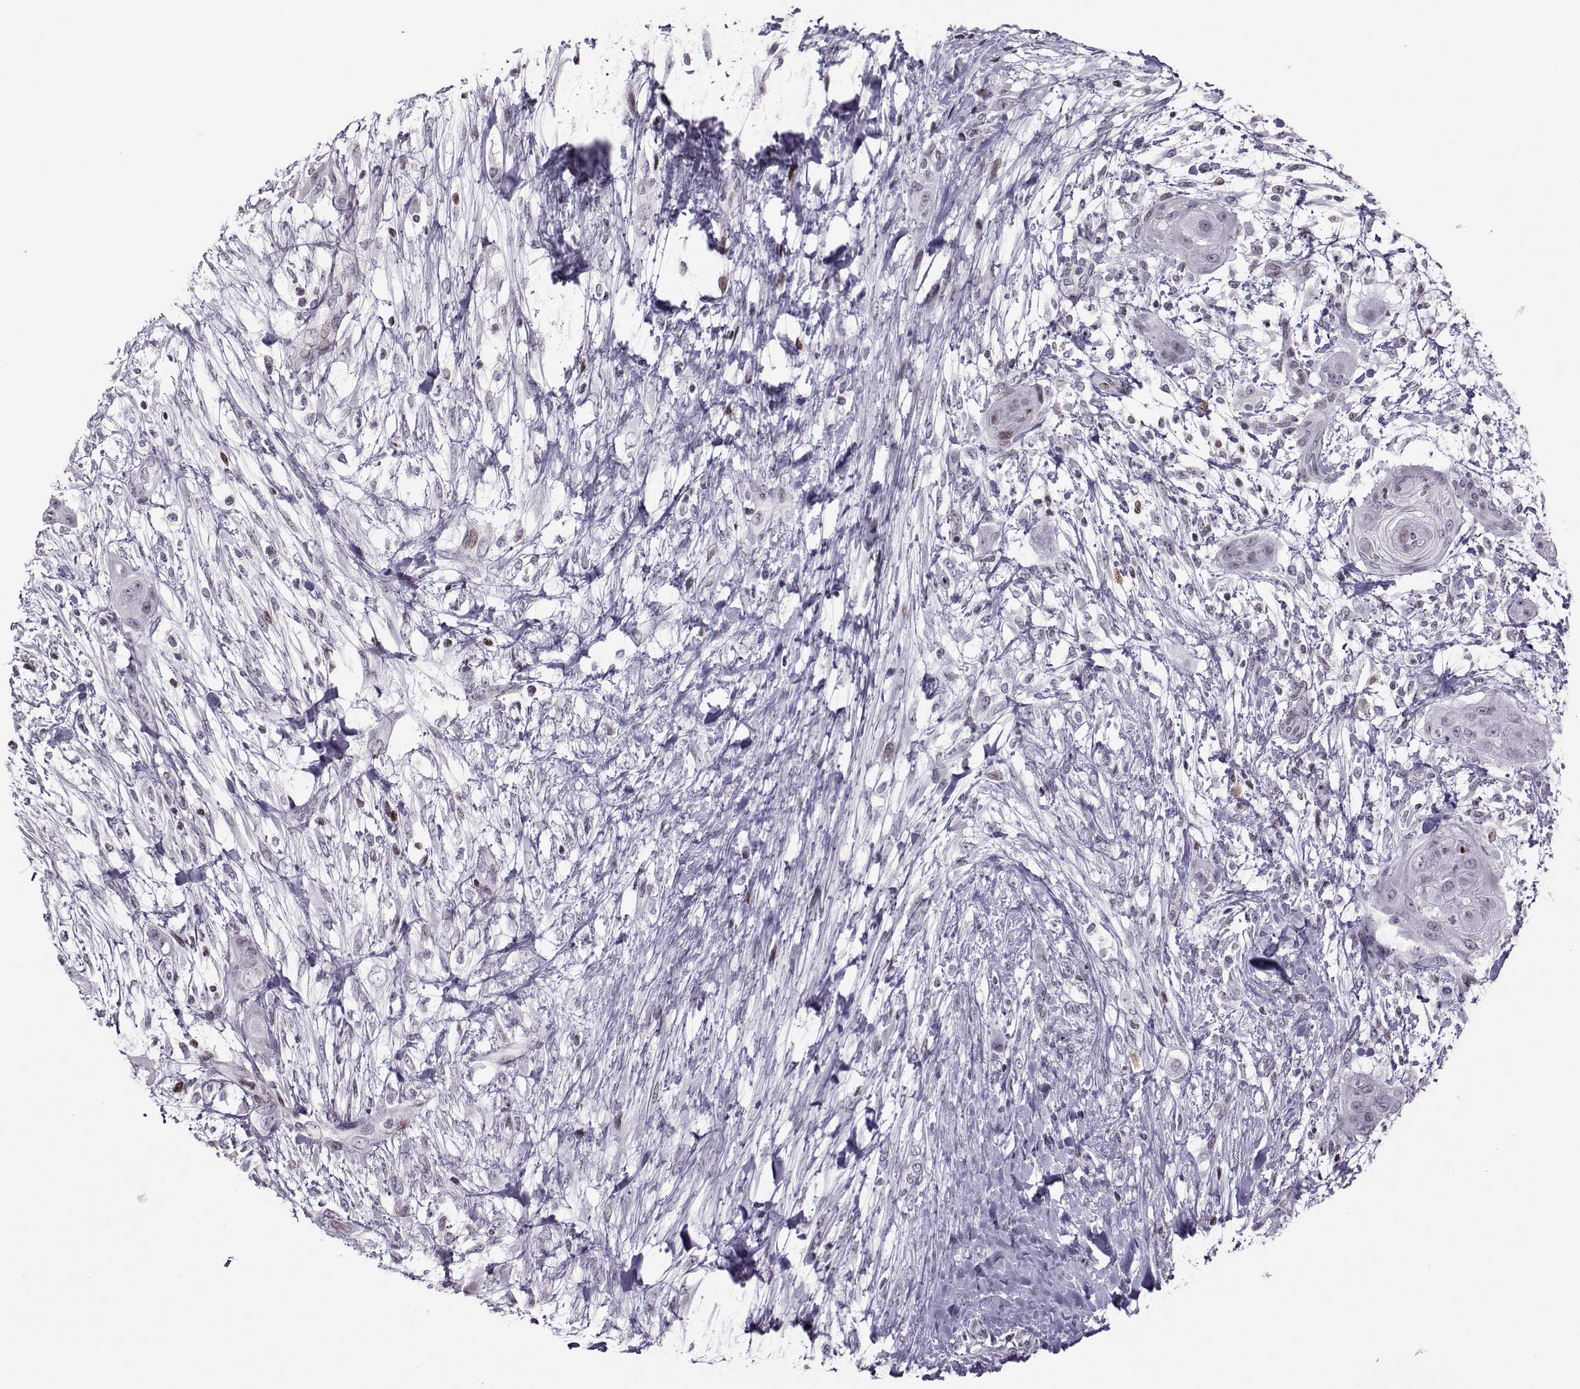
{"staining": {"intensity": "weak", "quantity": "<25%", "location": "nuclear"}, "tissue": "skin cancer", "cell_type": "Tumor cells", "image_type": "cancer", "snomed": [{"axis": "morphology", "description": "Squamous cell carcinoma, NOS"}, {"axis": "topography", "description": "Skin"}], "caption": "Histopathology image shows no significant protein positivity in tumor cells of skin cancer.", "gene": "ZNF19", "patient": {"sex": "male", "age": 62}}